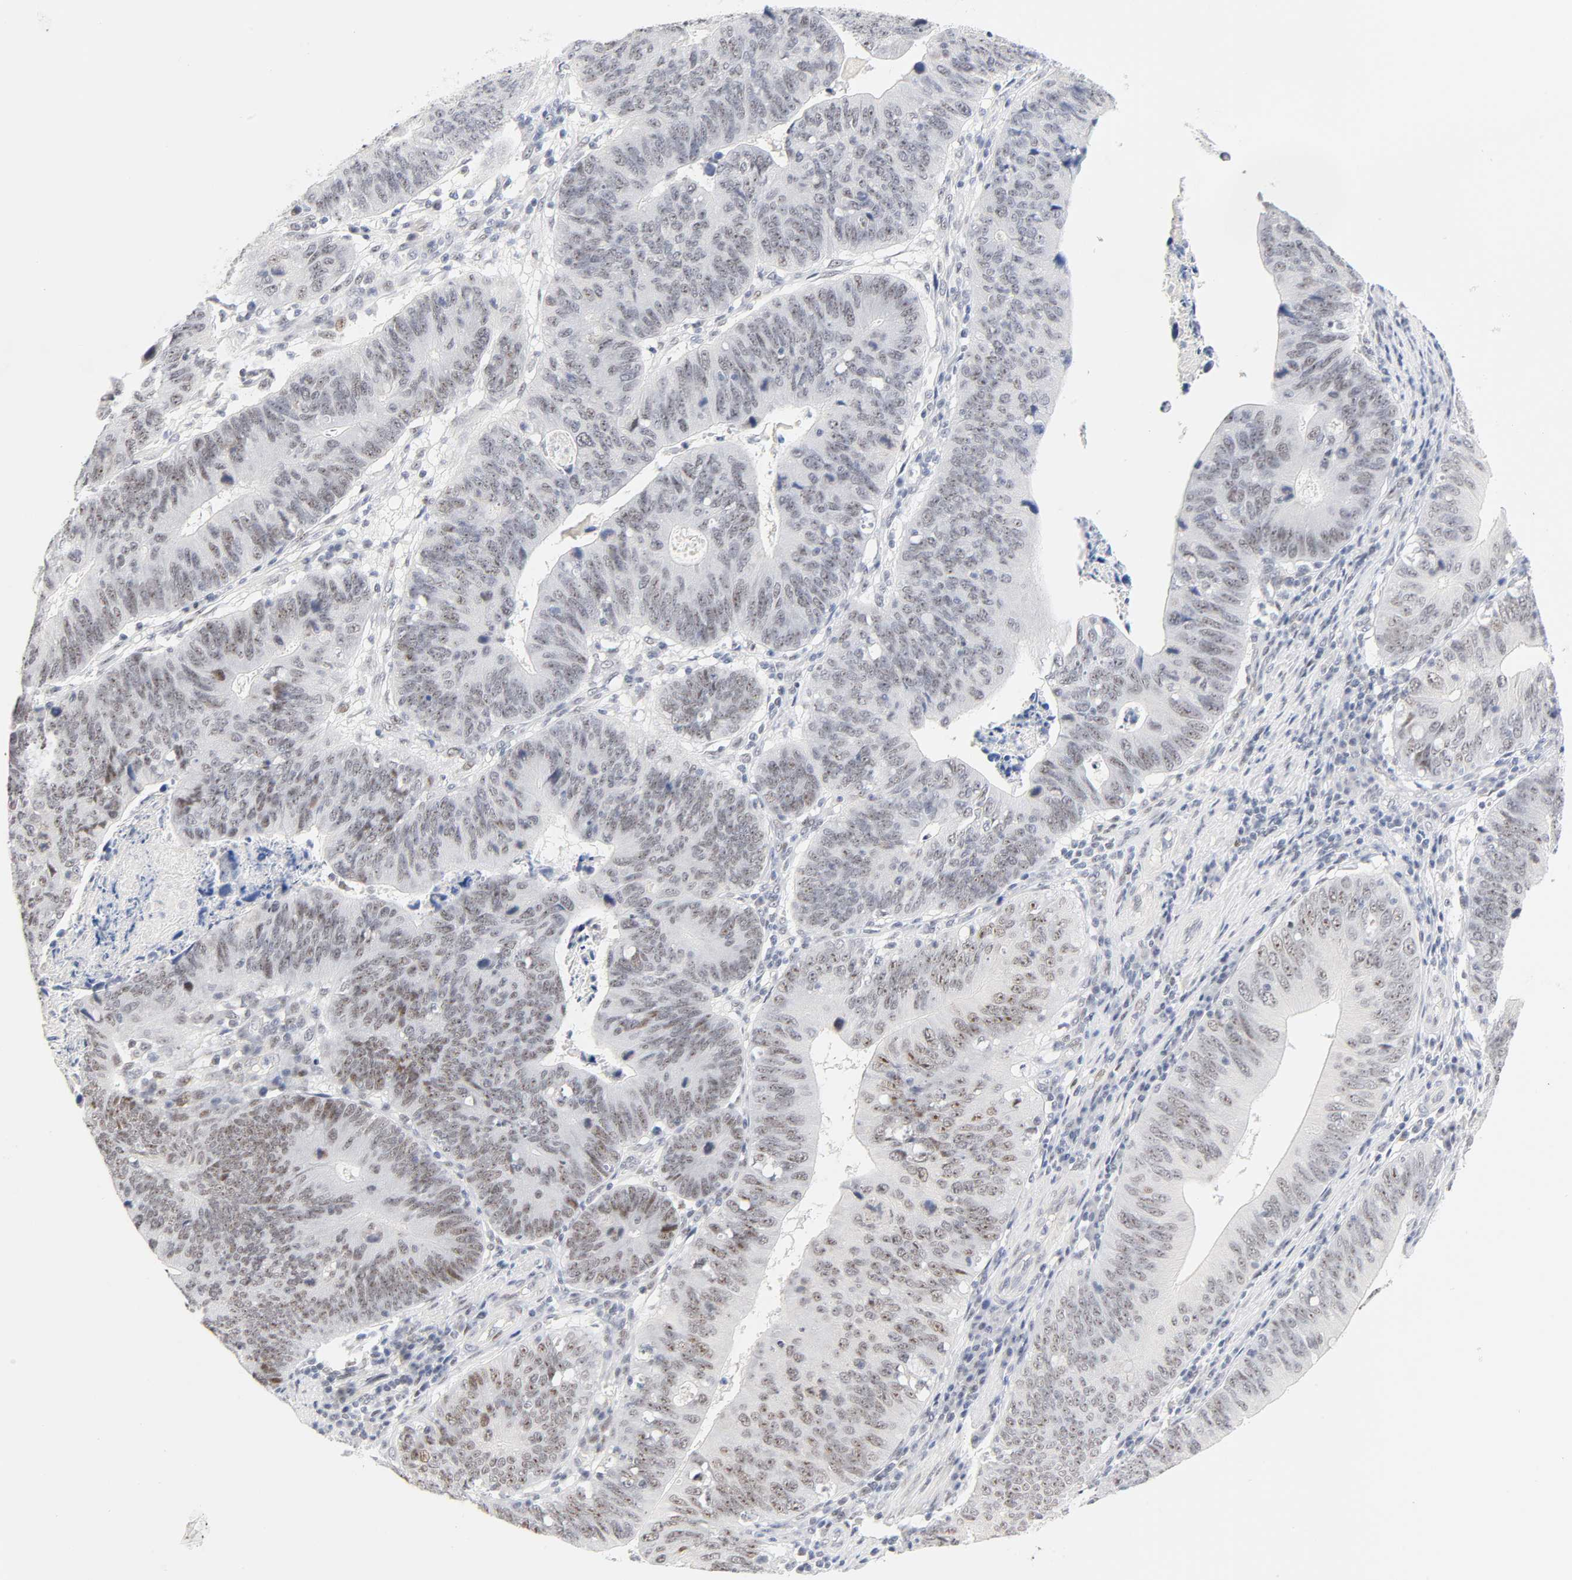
{"staining": {"intensity": "weak", "quantity": "<25%", "location": "nuclear"}, "tissue": "stomach cancer", "cell_type": "Tumor cells", "image_type": "cancer", "snomed": [{"axis": "morphology", "description": "Adenocarcinoma, NOS"}, {"axis": "topography", "description": "Stomach"}], "caption": "High magnification brightfield microscopy of stomach cancer (adenocarcinoma) stained with DAB (3,3'-diaminobenzidine) (brown) and counterstained with hematoxylin (blue): tumor cells show no significant positivity.", "gene": "MNAT1", "patient": {"sex": "male", "age": 59}}